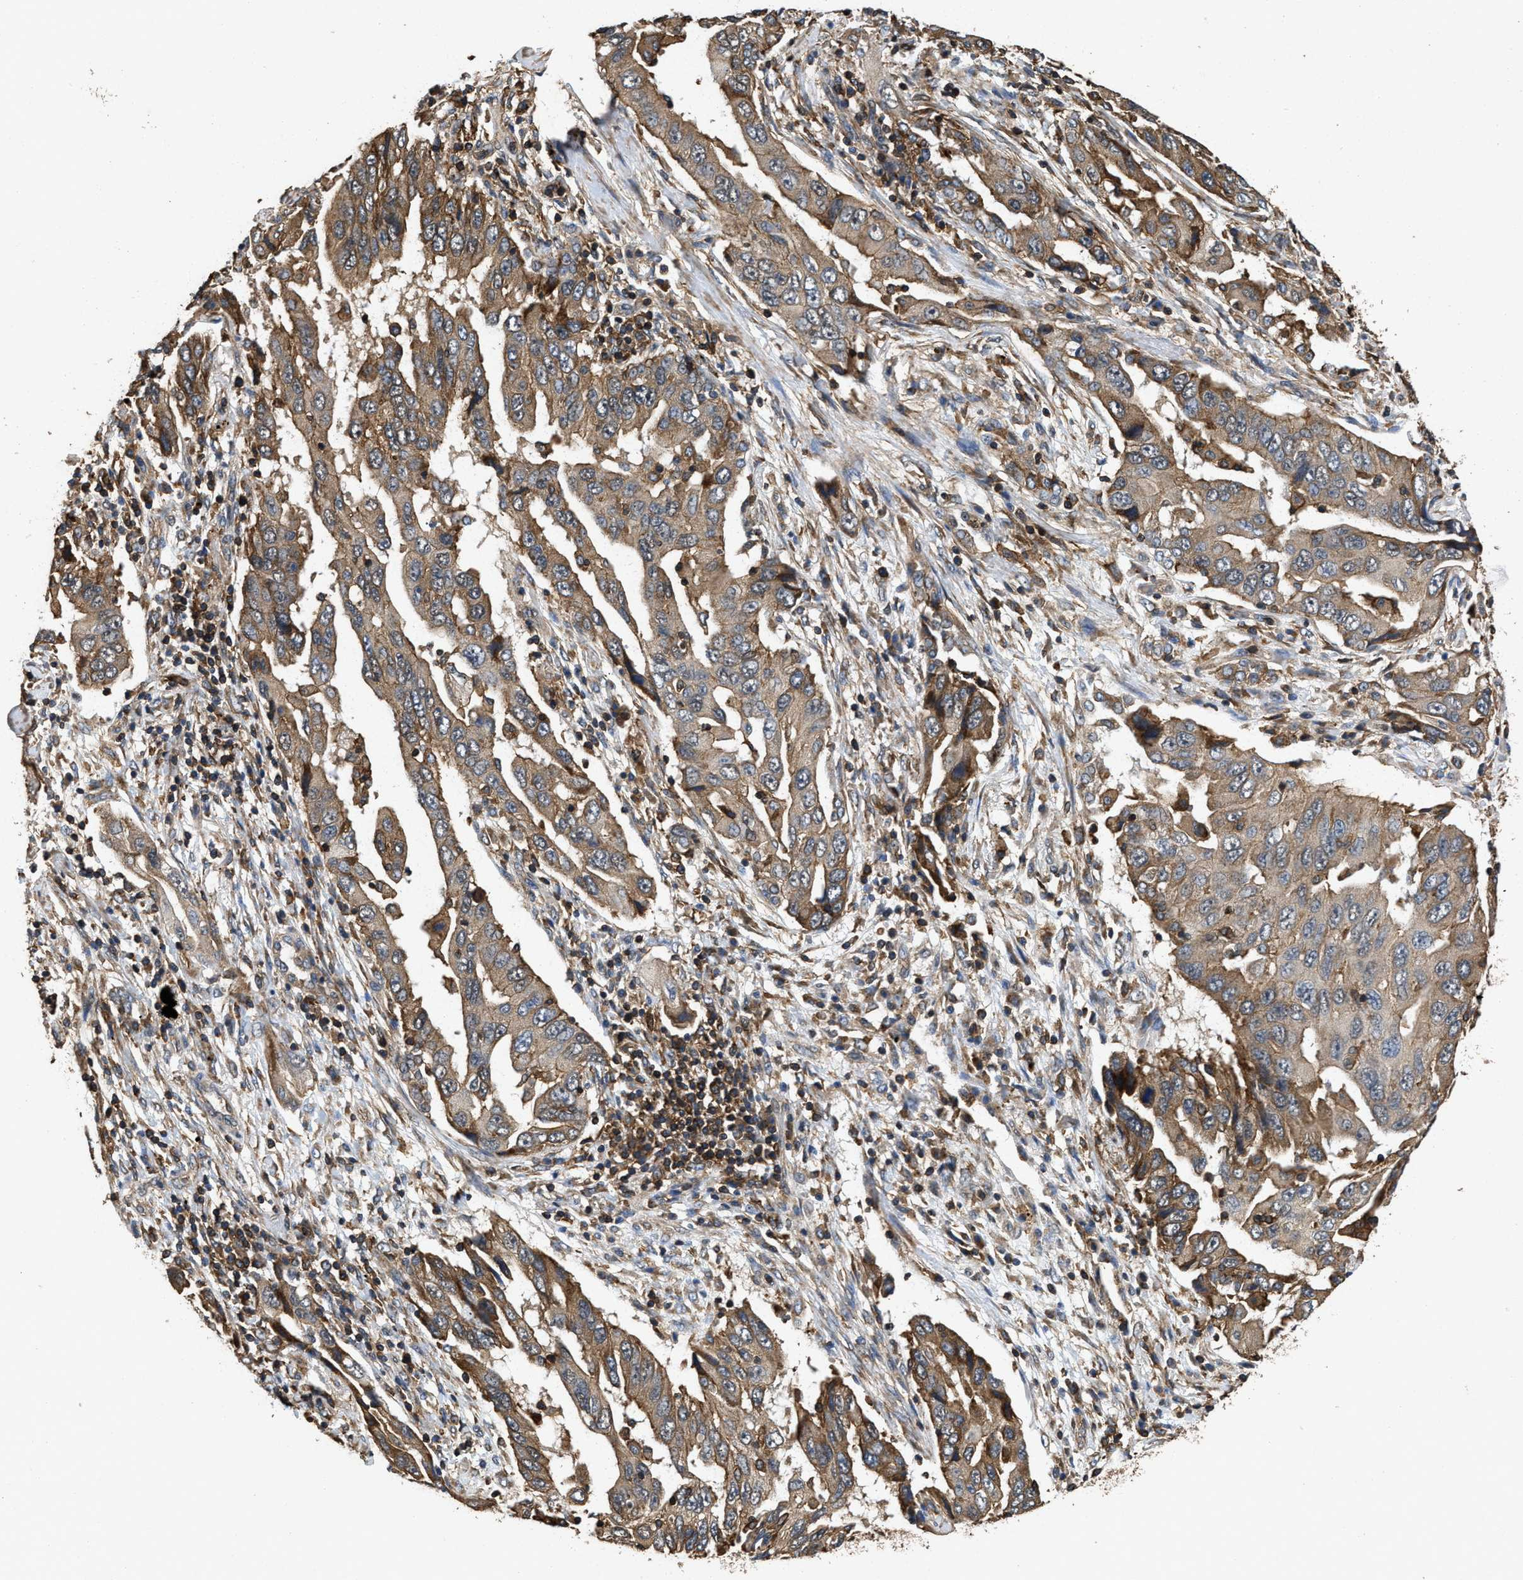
{"staining": {"intensity": "moderate", "quantity": ">75%", "location": "cytoplasmic/membranous"}, "tissue": "lung cancer", "cell_type": "Tumor cells", "image_type": "cancer", "snomed": [{"axis": "morphology", "description": "Adenocarcinoma, NOS"}, {"axis": "topography", "description": "Lung"}], "caption": "Protein staining reveals moderate cytoplasmic/membranous positivity in approximately >75% of tumor cells in adenocarcinoma (lung).", "gene": "LINGO2", "patient": {"sex": "female", "age": 65}}